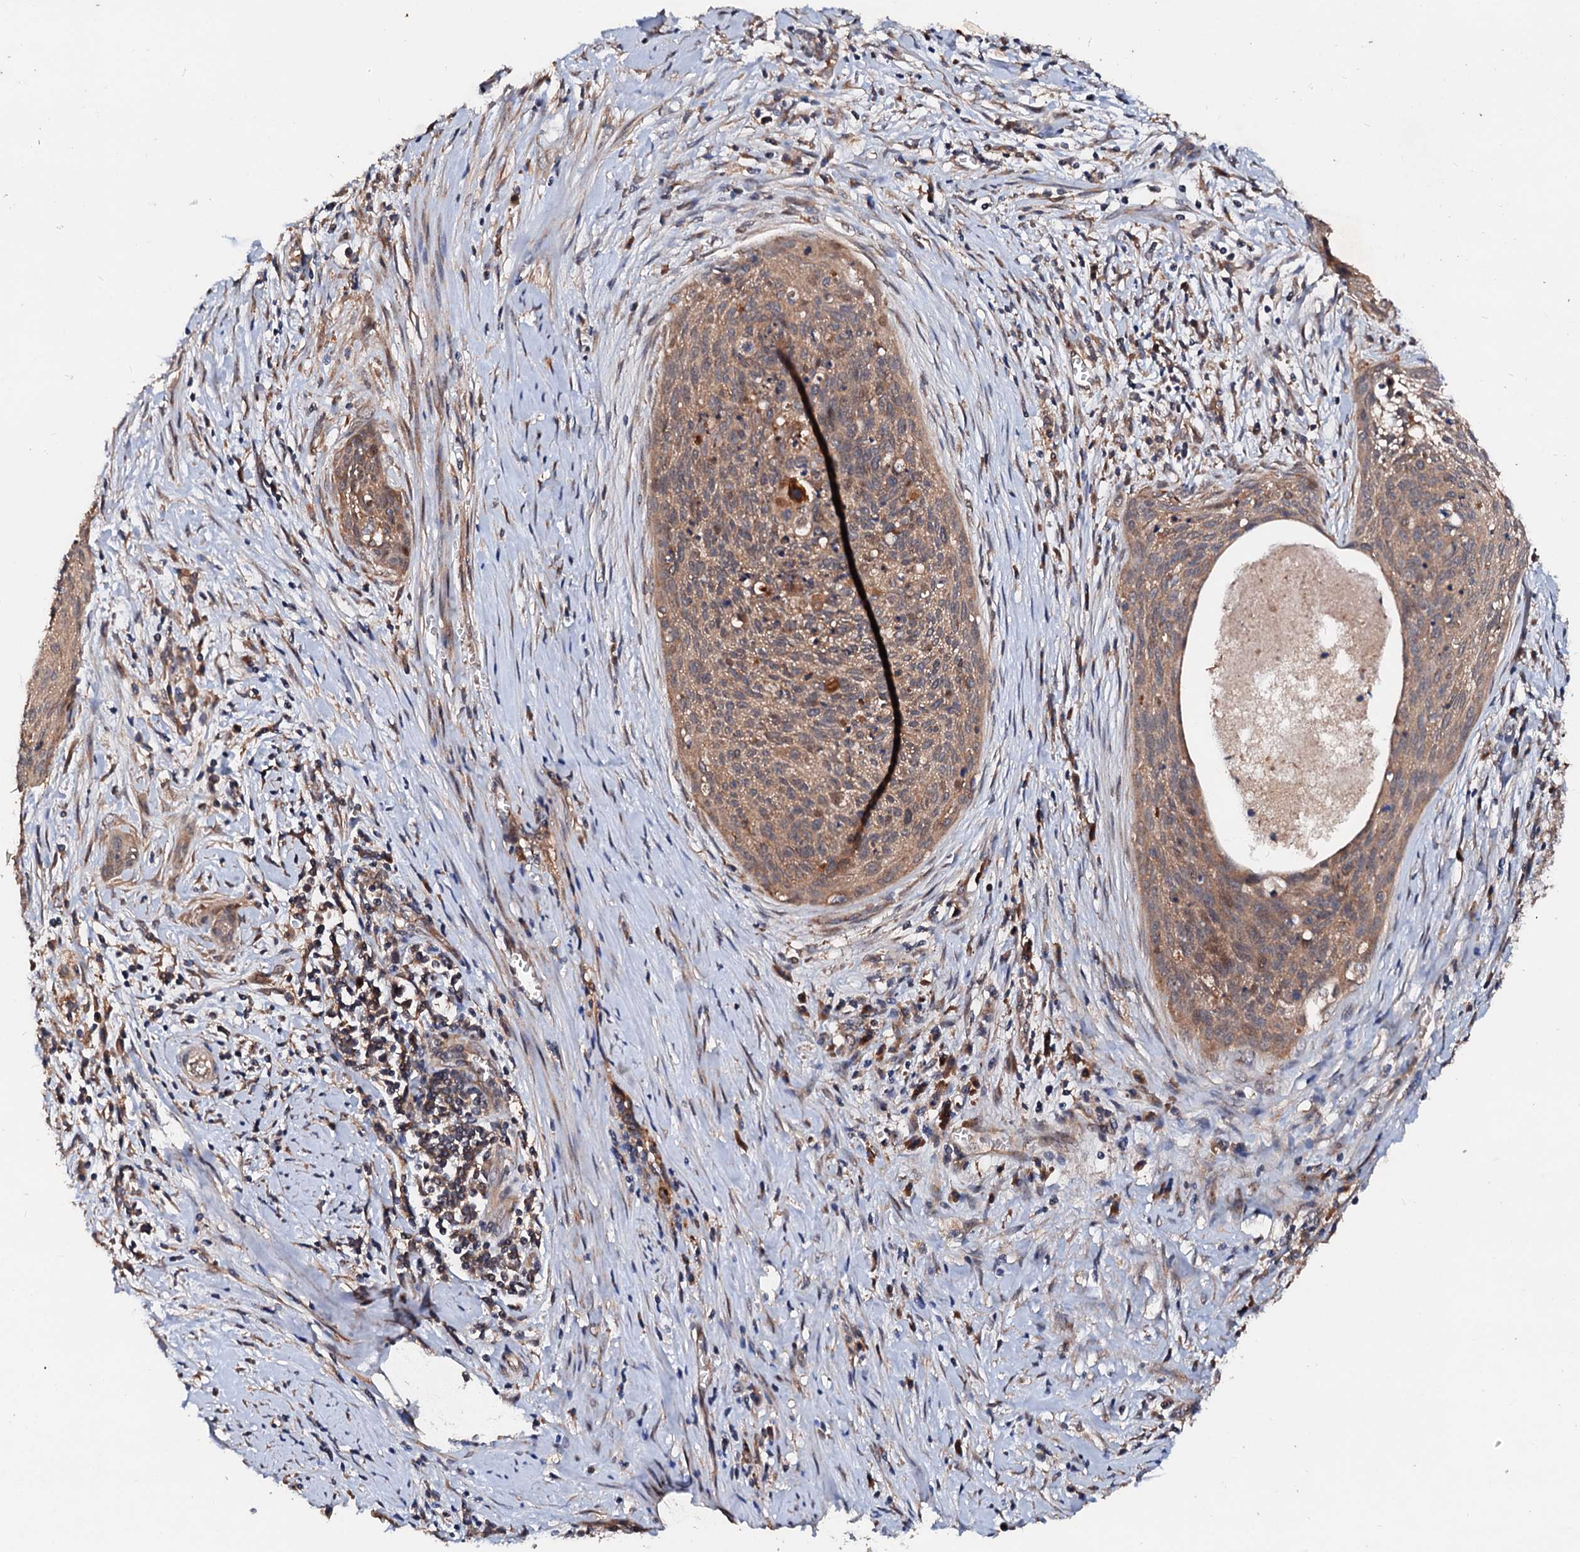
{"staining": {"intensity": "moderate", "quantity": ">75%", "location": "cytoplasmic/membranous"}, "tissue": "cervical cancer", "cell_type": "Tumor cells", "image_type": "cancer", "snomed": [{"axis": "morphology", "description": "Squamous cell carcinoma, NOS"}, {"axis": "topography", "description": "Cervix"}], "caption": "This is a micrograph of immunohistochemistry staining of cervical squamous cell carcinoma, which shows moderate staining in the cytoplasmic/membranous of tumor cells.", "gene": "EXTL1", "patient": {"sex": "female", "age": 55}}